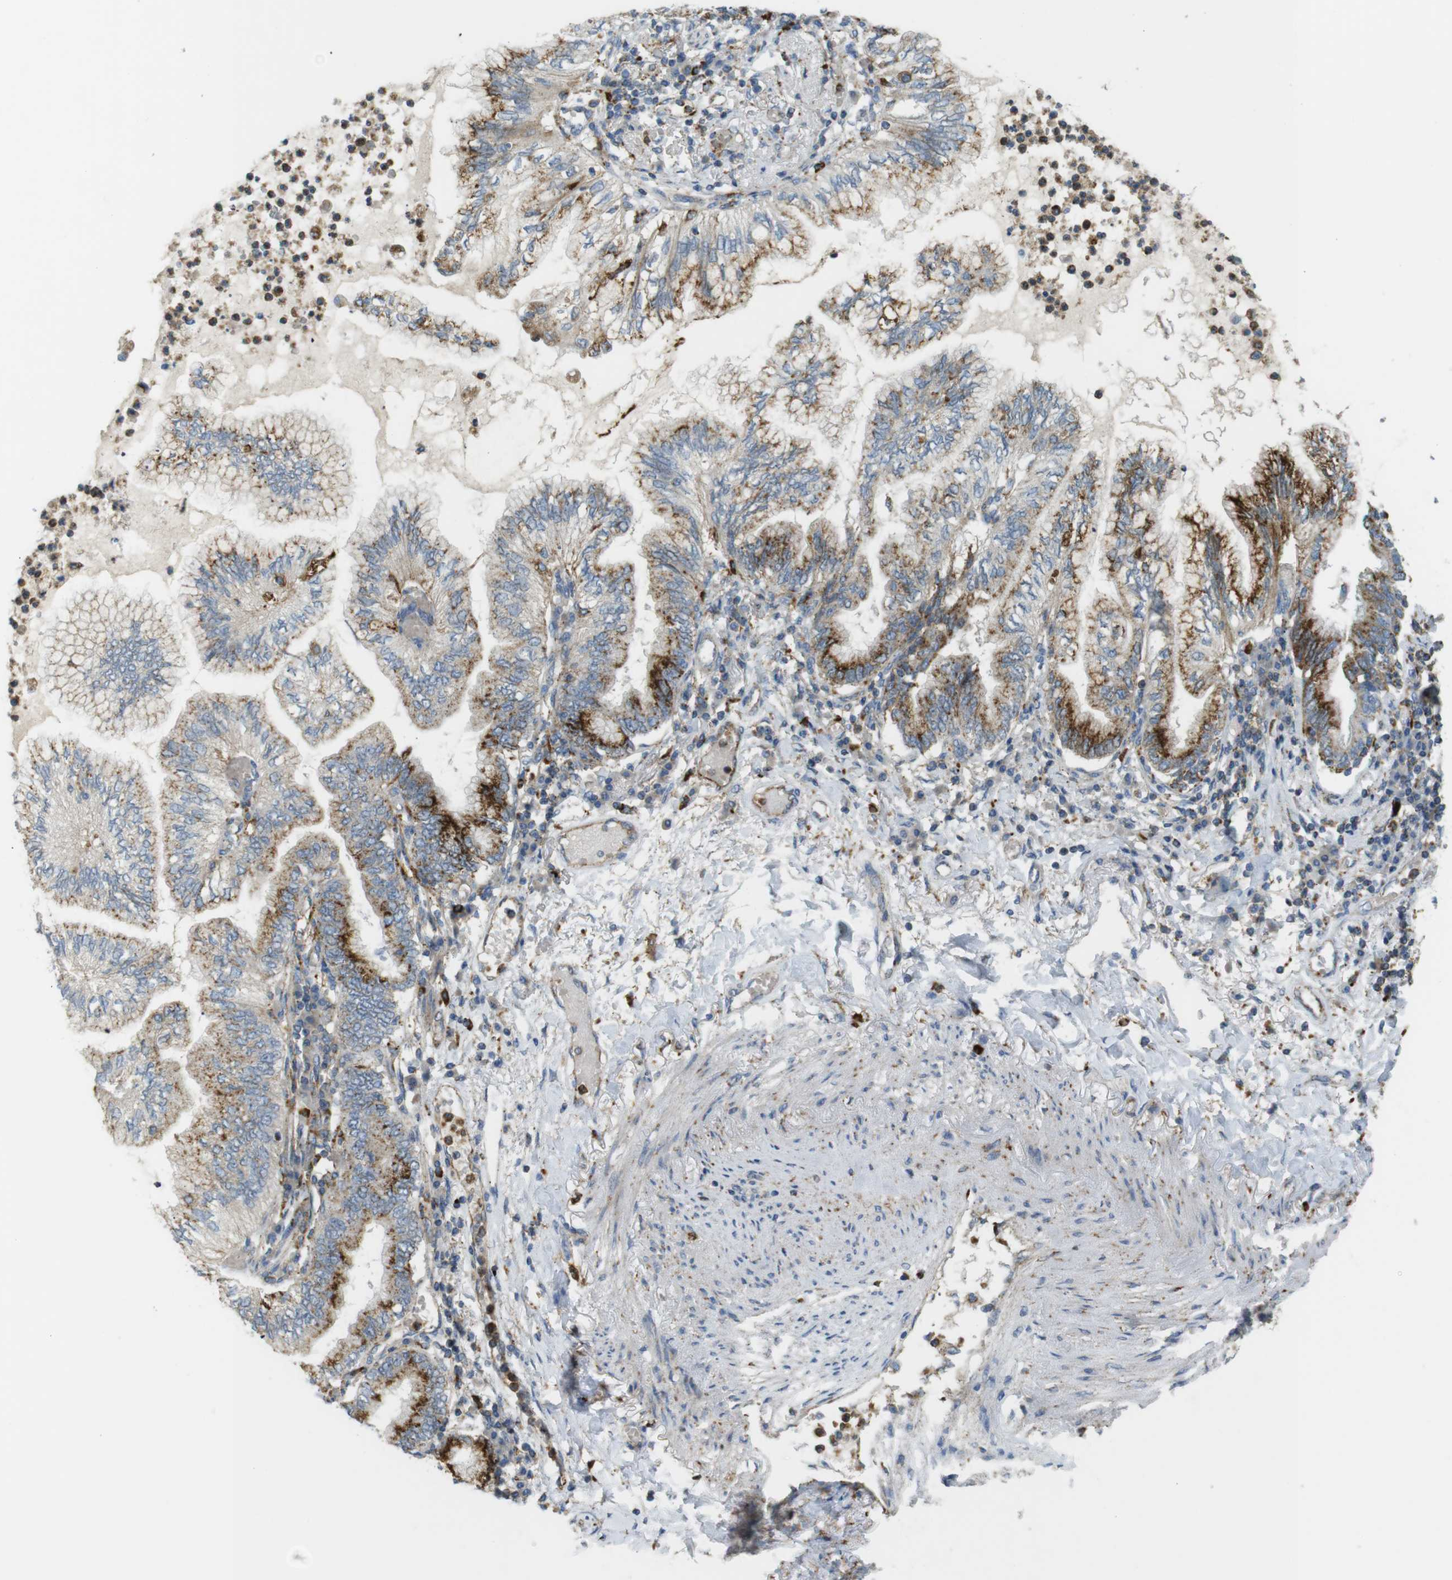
{"staining": {"intensity": "moderate", "quantity": ">75%", "location": "cytoplasmic/membranous"}, "tissue": "lung cancer", "cell_type": "Tumor cells", "image_type": "cancer", "snomed": [{"axis": "morphology", "description": "Normal tissue, NOS"}, {"axis": "morphology", "description": "Adenocarcinoma, NOS"}, {"axis": "topography", "description": "Bronchus"}, {"axis": "topography", "description": "Lung"}], "caption": "A histopathology image of human lung adenocarcinoma stained for a protein shows moderate cytoplasmic/membranous brown staining in tumor cells. Nuclei are stained in blue.", "gene": "LAMP1", "patient": {"sex": "female", "age": 70}}